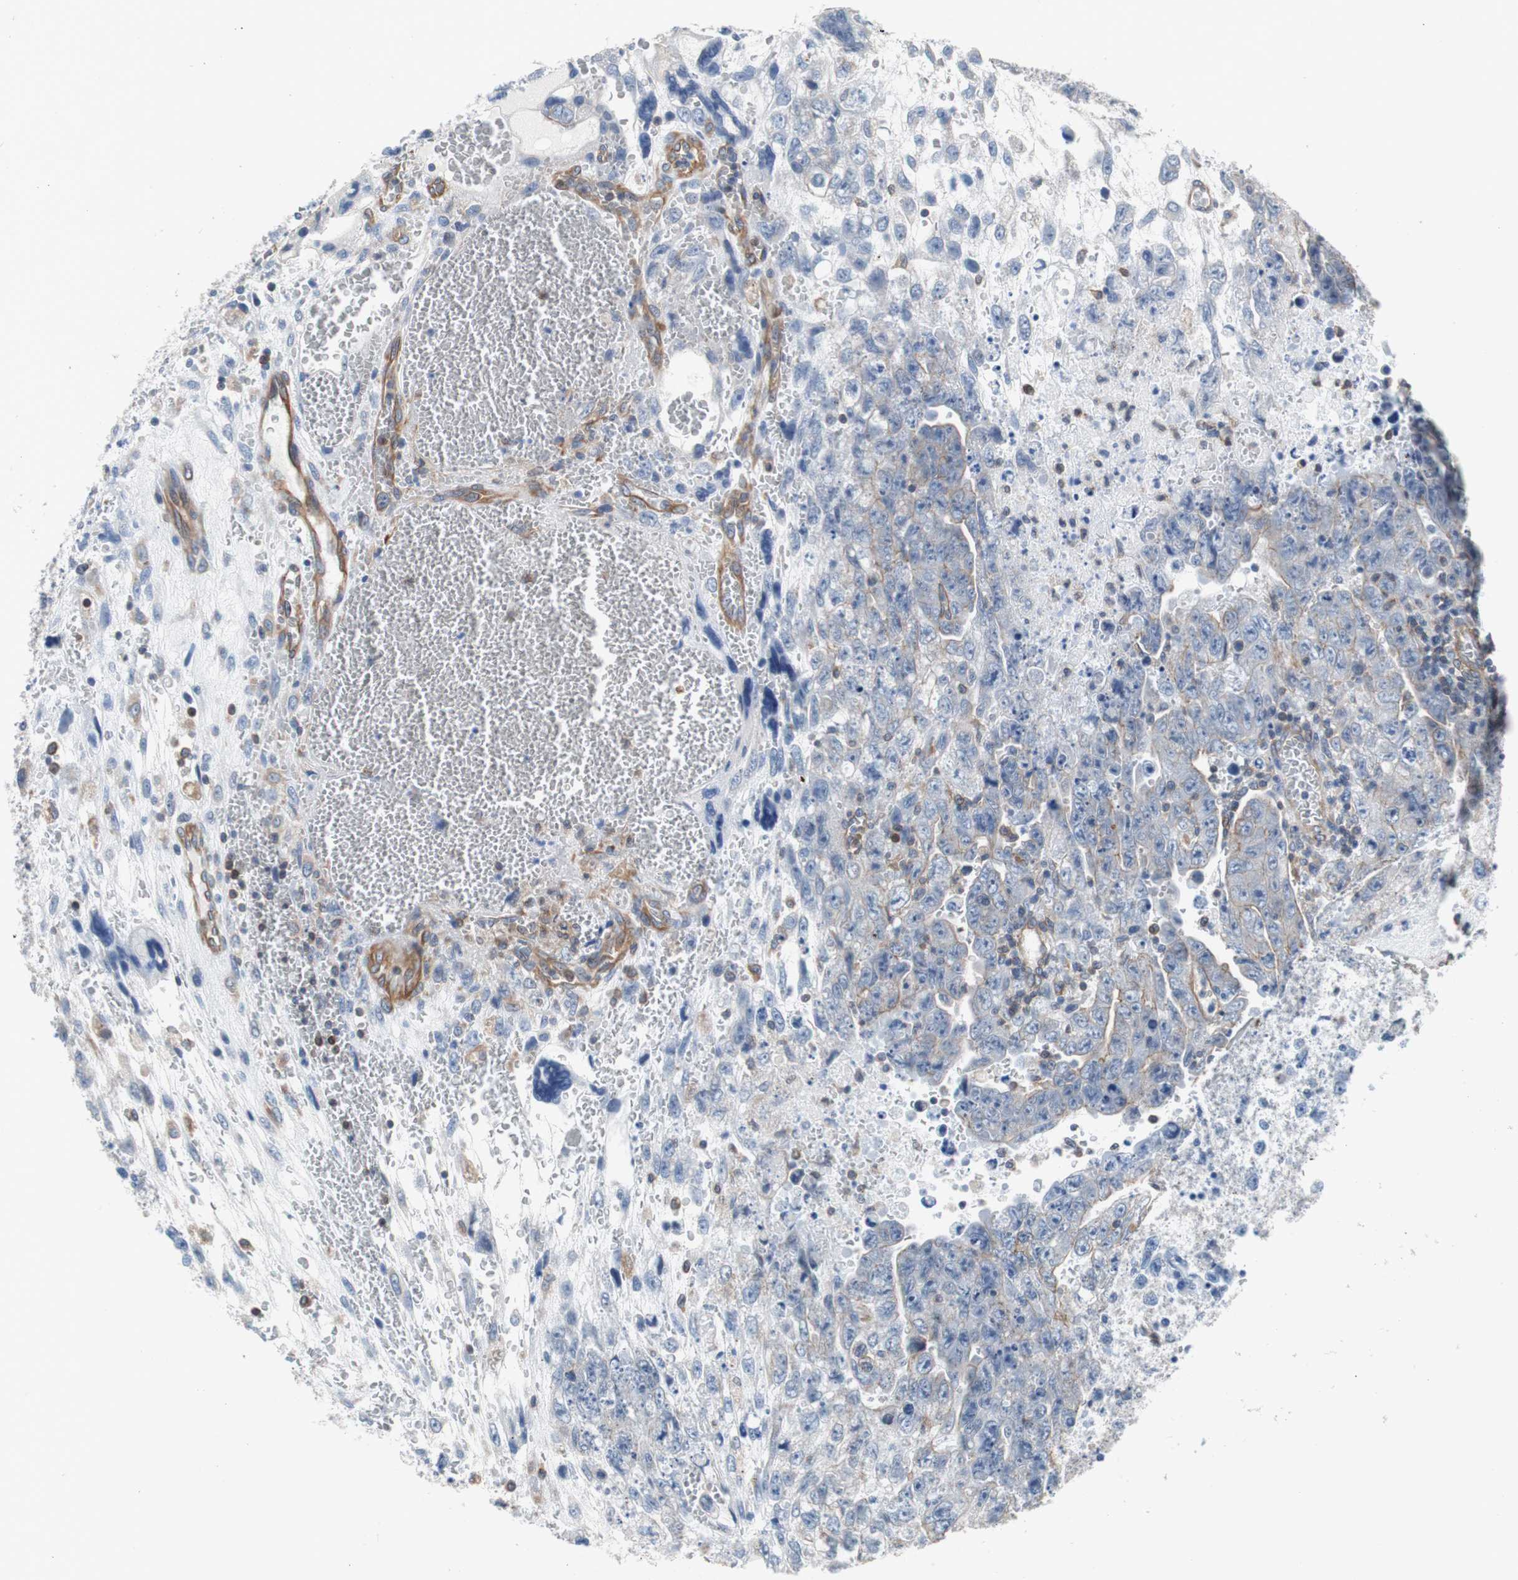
{"staining": {"intensity": "negative", "quantity": "none", "location": "none"}, "tissue": "testis cancer", "cell_type": "Tumor cells", "image_type": "cancer", "snomed": [{"axis": "morphology", "description": "Carcinoma, Embryonal, NOS"}, {"axis": "topography", "description": "Testis"}], "caption": "DAB immunohistochemical staining of human embryonal carcinoma (testis) reveals no significant positivity in tumor cells. Nuclei are stained in blue.", "gene": "KIF3B", "patient": {"sex": "male", "age": 28}}